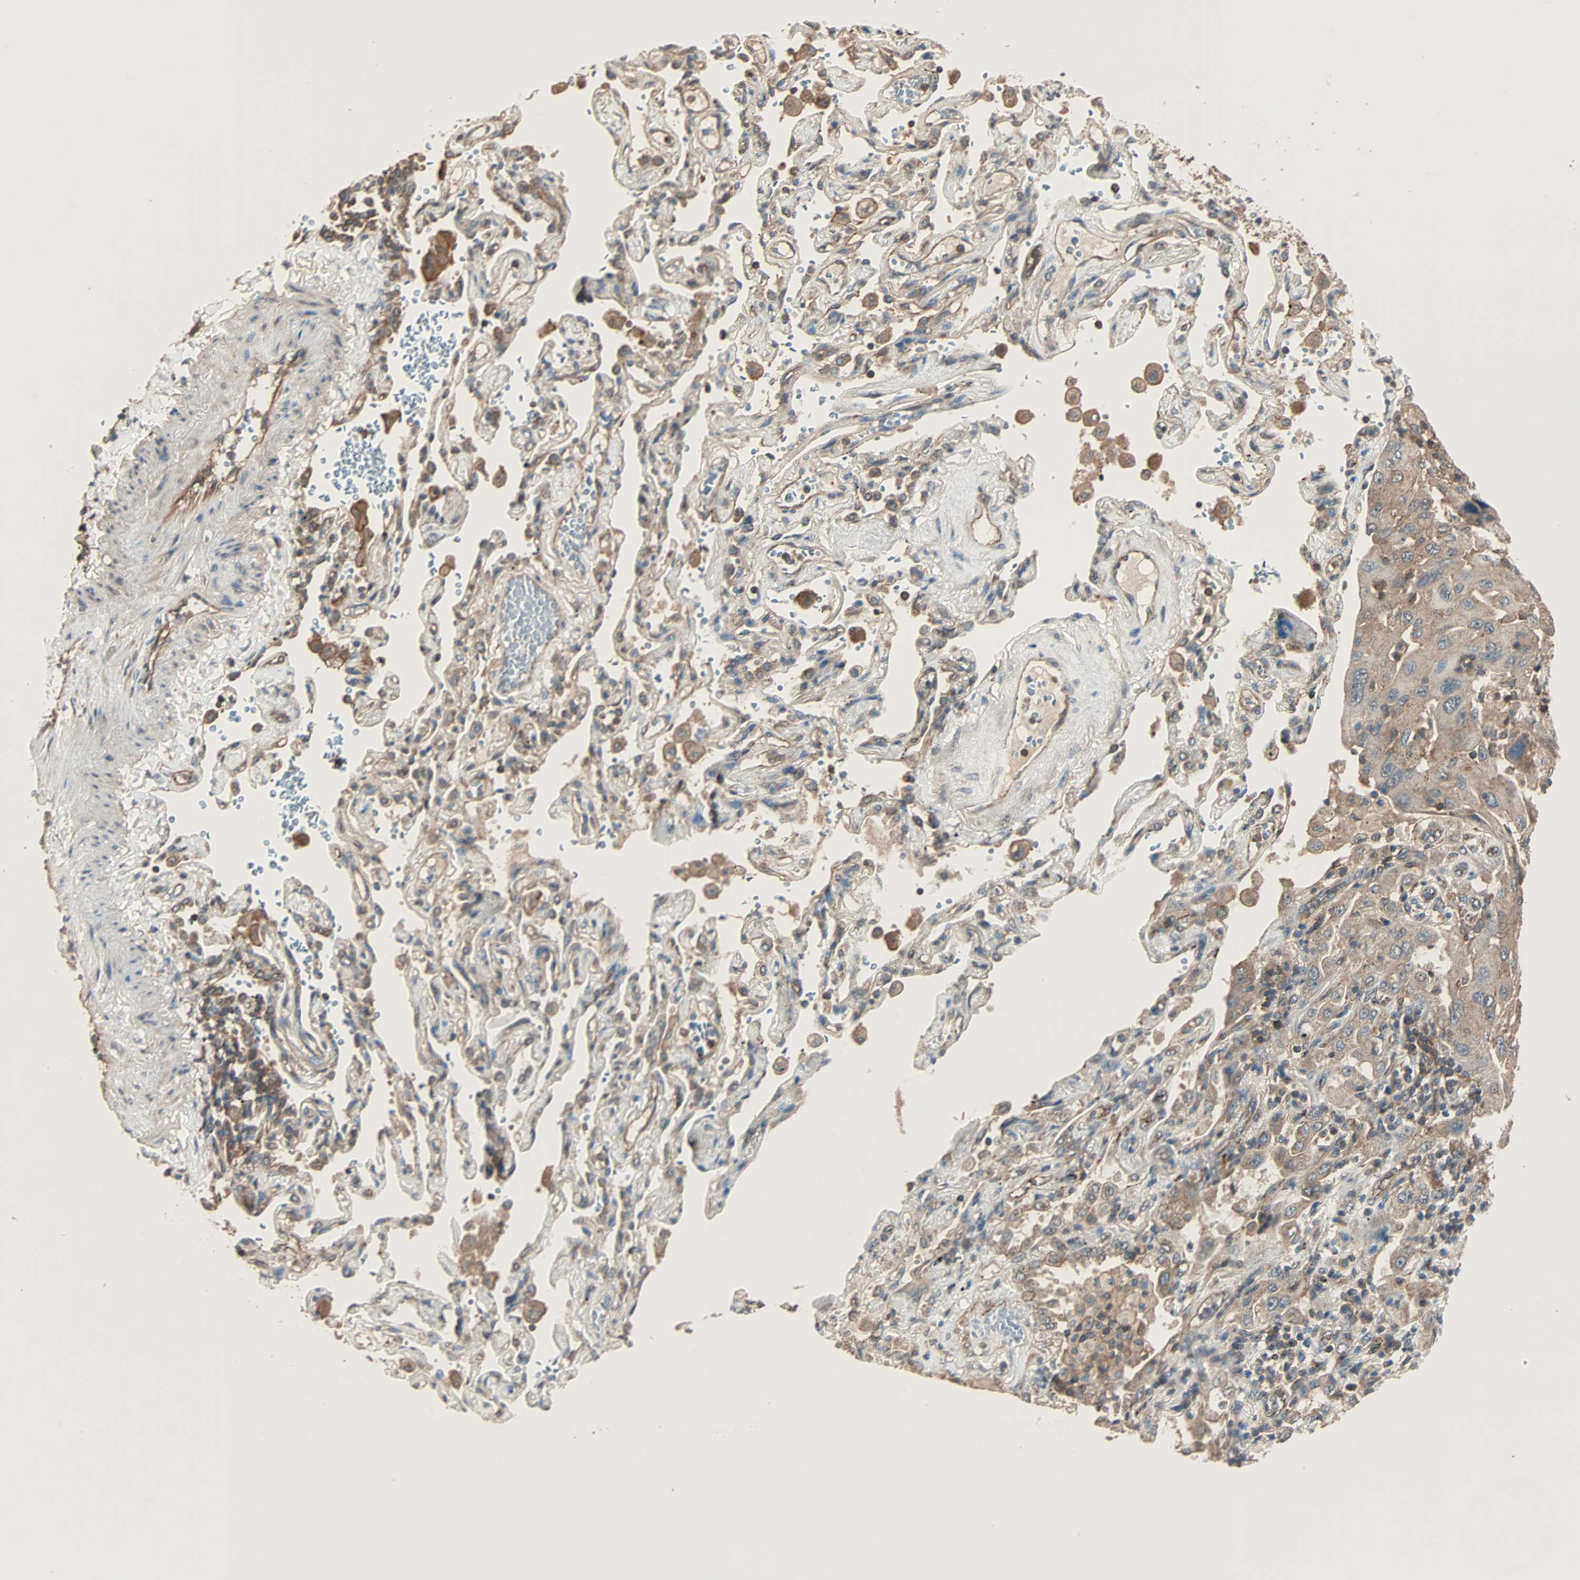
{"staining": {"intensity": "weak", "quantity": ">75%", "location": "cytoplasmic/membranous"}, "tissue": "lung cancer", "cell_type": "Tumor cells", "image_type": "cancer", "snomed": [{"axis": "morphology", "description": "Adenocarcinoma, NOS"}, {"axis": "topography", "description": "Lung"}], "caption": "About >75% of tumor cells in lung cancer show weak cytoplasmic/membranous protein expression as visualized by brown immunohistochemical staining.", "gene": "MAP3K21", "patient": {"sex": "female", "age": 65}}